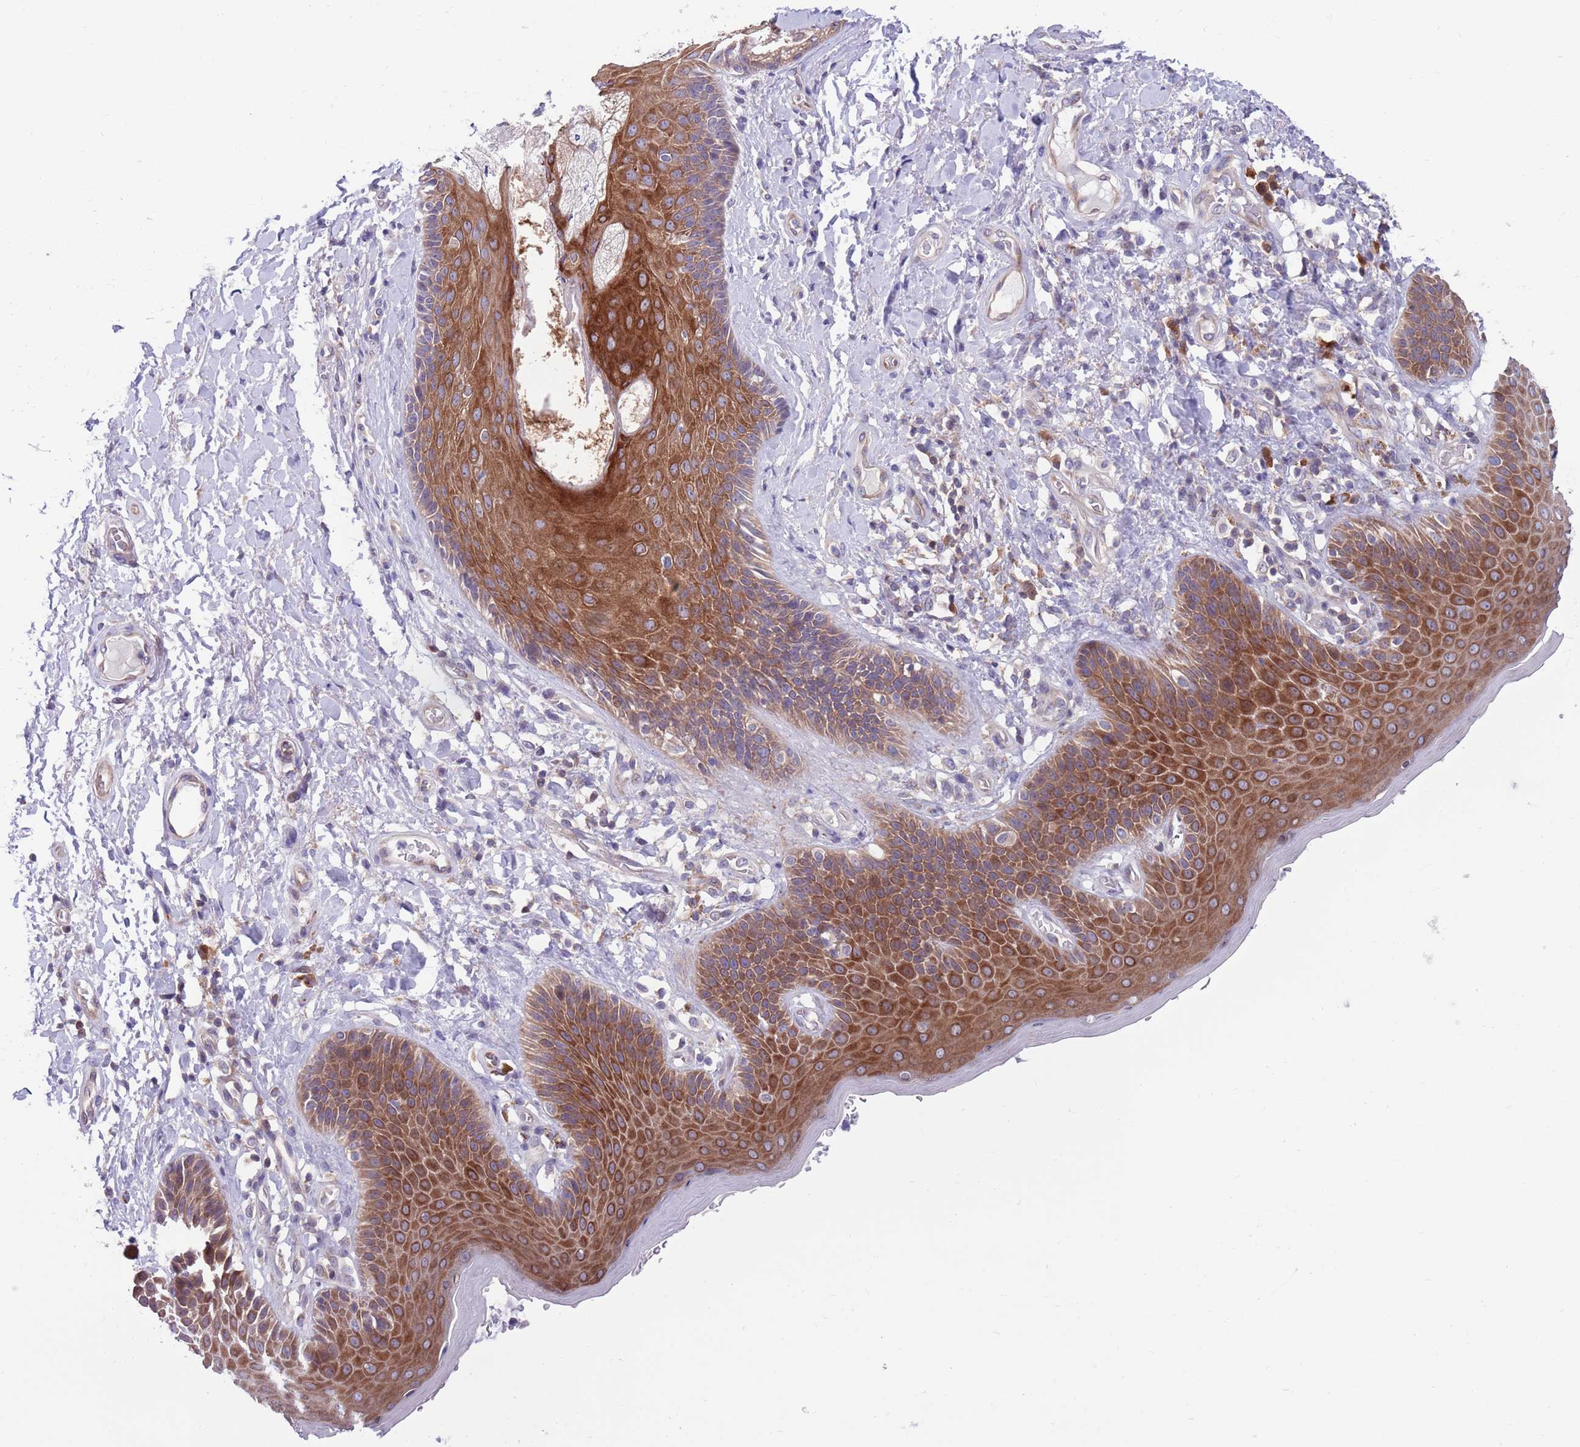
{"staining": {"intensity": "strong", "quantity": ">75%", "location": "cytoplasmic/membranous"}, "tissue": "skin", "cell_type": "Epidermal cells", "image_type": "normal", "snomed": [{"axis": "morphology", "description": "Normal tissue, NOS"}, {"axis": "topography", "description": "Anal"}], "caption": "A photomicrograph showing strong cytoplasmic/membranous staining in about >75% of epidermal cells in benign skin, as visualized by brown immunohistochemical staining.", "gene": "KLHL29", "patient": {"sex": "female", "age": 89}}